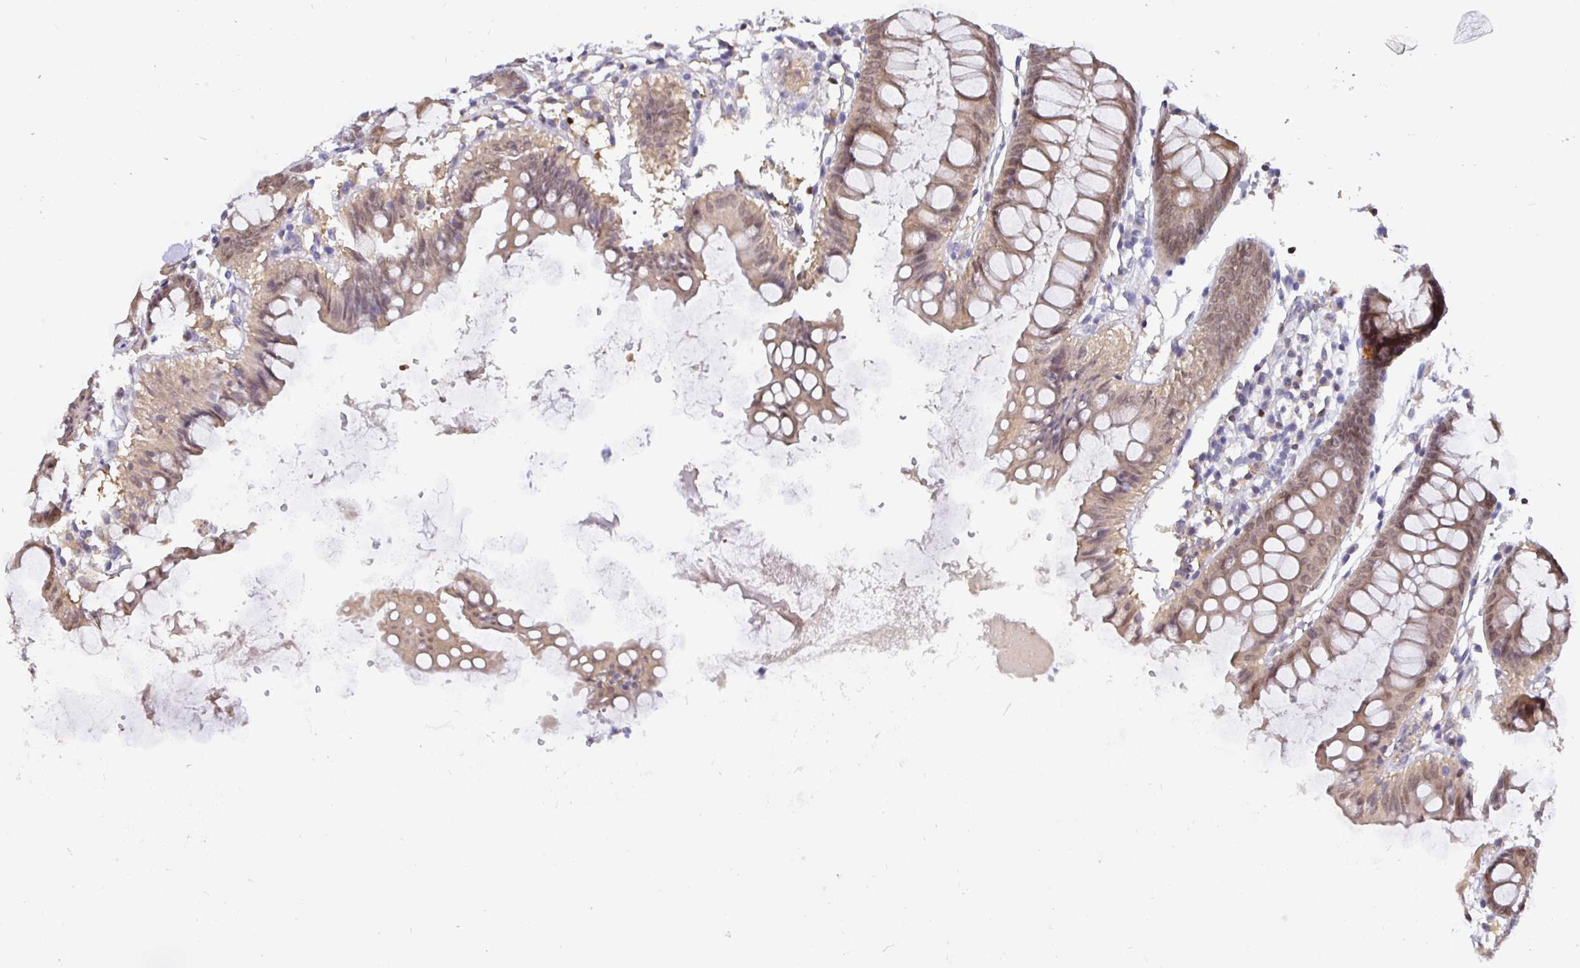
{"staining": {"intensity": "negative", "quantity": "none", "location": "none"}, "tissue": "colon", "cell_type": "Endothelial cells", "image_type": "normal", "snomed": [{"axis": "morphology", "description": "Normal tissue, NOS"}, {"axis": "topography", "description": "Colon"}], "caption": "Immunohistochemistry of benign colon displays no staining in endothelial cells. (DAB (3,3'-diaminobenzidine) IHC with hematoxylin counter stain).", "gene": "SATB1", "patient": {"sex": "female", "age": 84}}